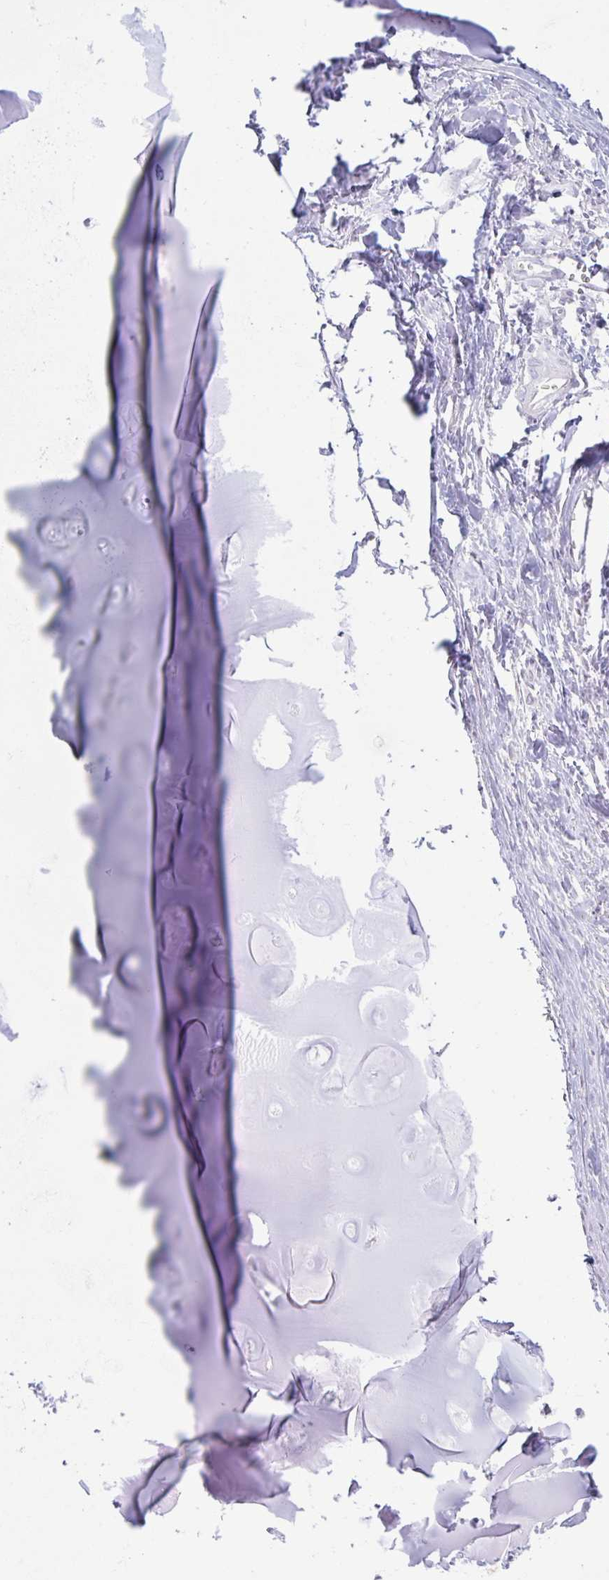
{"staining": {"intensity": "weak", "quantity": "<25%", "location": "cytoplasmic/membranous"}, "tissue": "soft tissue", "cell_type": "Chondrocytes", "image_type": "normal", "snomed": [{"axis": "morphology", "description": "Normal tissue, NOS"}, {"axis": "topography", "description": "Cartilage tissue"}], "caption": "Immunohistochemistry image of unremarkable soft tissue: soft tissue stained with DAB exhibits no significant protein expression in chondrocytes. (DAB (3,3'-diaminobenzidine) immunohistochemistry (IHC), high magnification).", "gene": "IL1R1", "patient": {"sex": "male", "age": 57}}